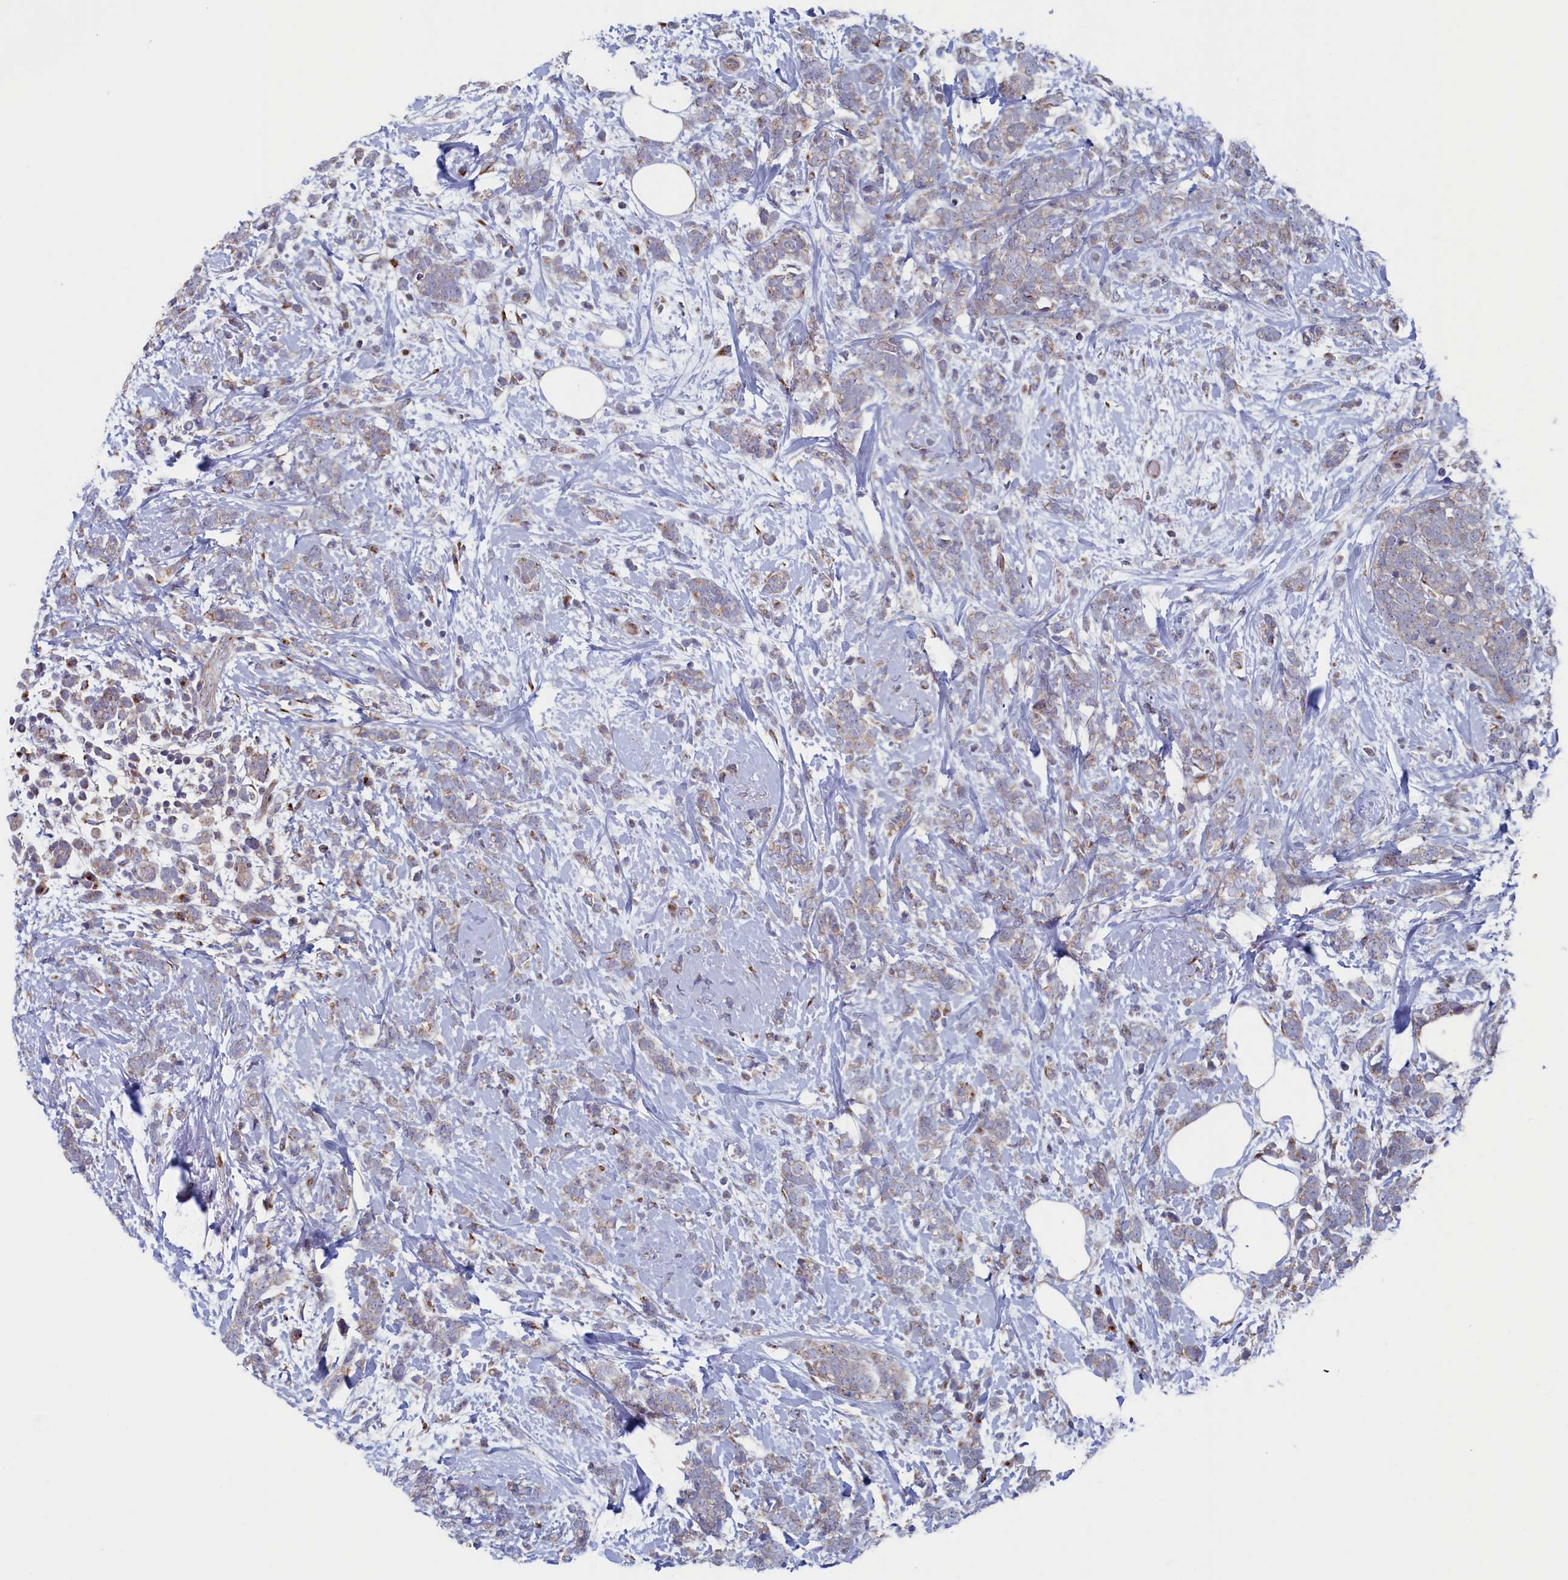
{"staining": {"intensity": "weak", "quantity": "<25%", "location": "cytoplasmic/membranous"}, "tissue": "breast cancer", "cell_type": "Tumor cells", "image_type": "cancer", "snomed": [{"axis": "morphology", "description": "Lobular carcinoma"}, {"axis": "topography", "description": "Breast"}], "caption": "Human breast cancer (lobular carcinoma) stained for a protein using IHC exhibits no staining in tumor cells.", "gene": "MTFMT", "patient": {"sex": "female", "age": 58}}